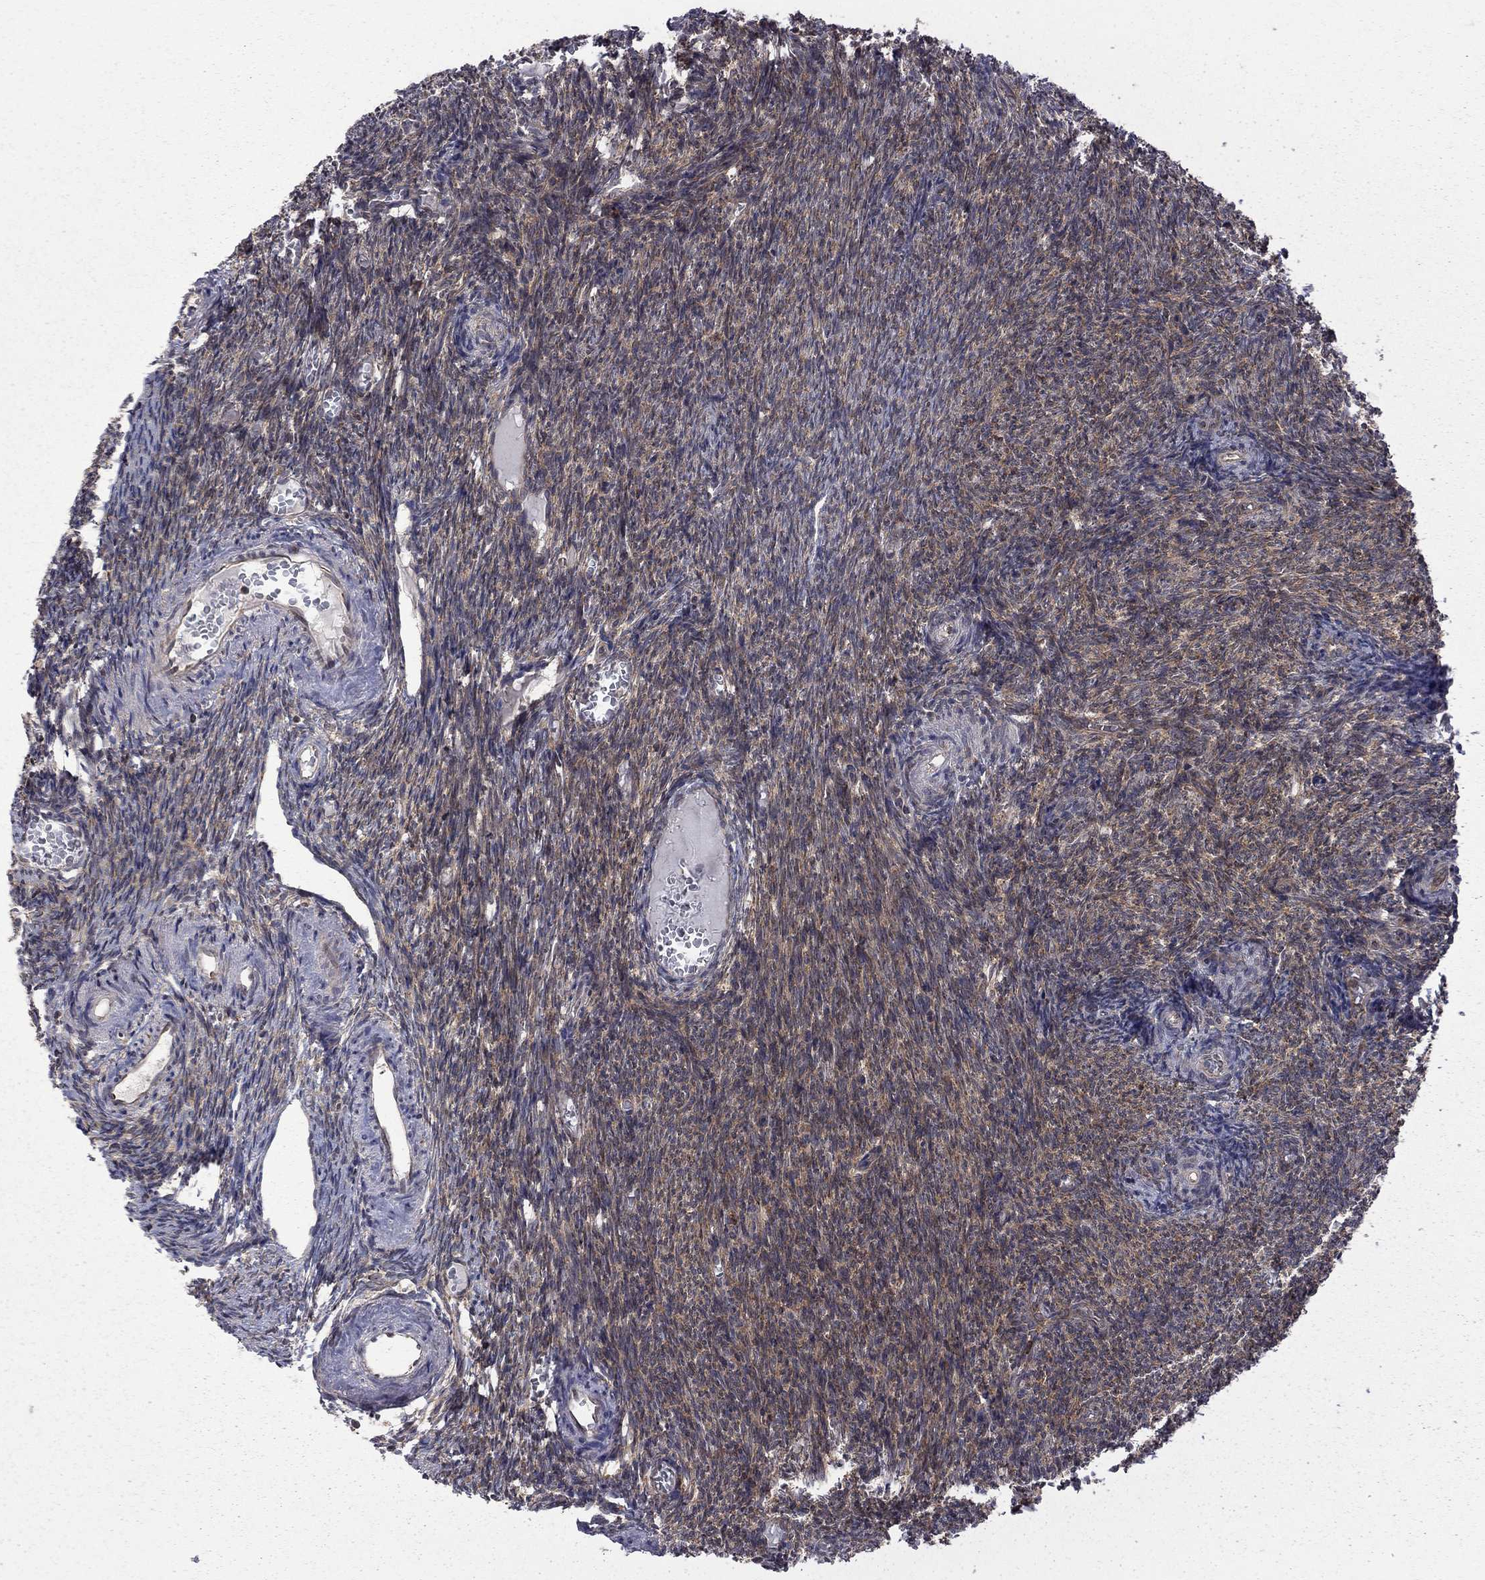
{"staining": {"intensity": "moderate", "quantity": "25%-75%", "location": "cytoplasmic/membranous"}, "tissue": "ovary", "cell_type": "Ovarian stroma cells", "image_type": "normal", "snomed": [{"axis": "morphology", "description": "Normal tissue, NOS"}, {"axis": "topography", "description": "Ovary"}], "caption": "This micrograph displays immunohistochemistry (IHC) staining of unremarkable ovary, with medium moderate cytoplasmic/membranous staining in approximately 25%-75% of ovarian stroma cells.", "gene": "NAA50", "patient": {"sex": "female", "age": 39}}